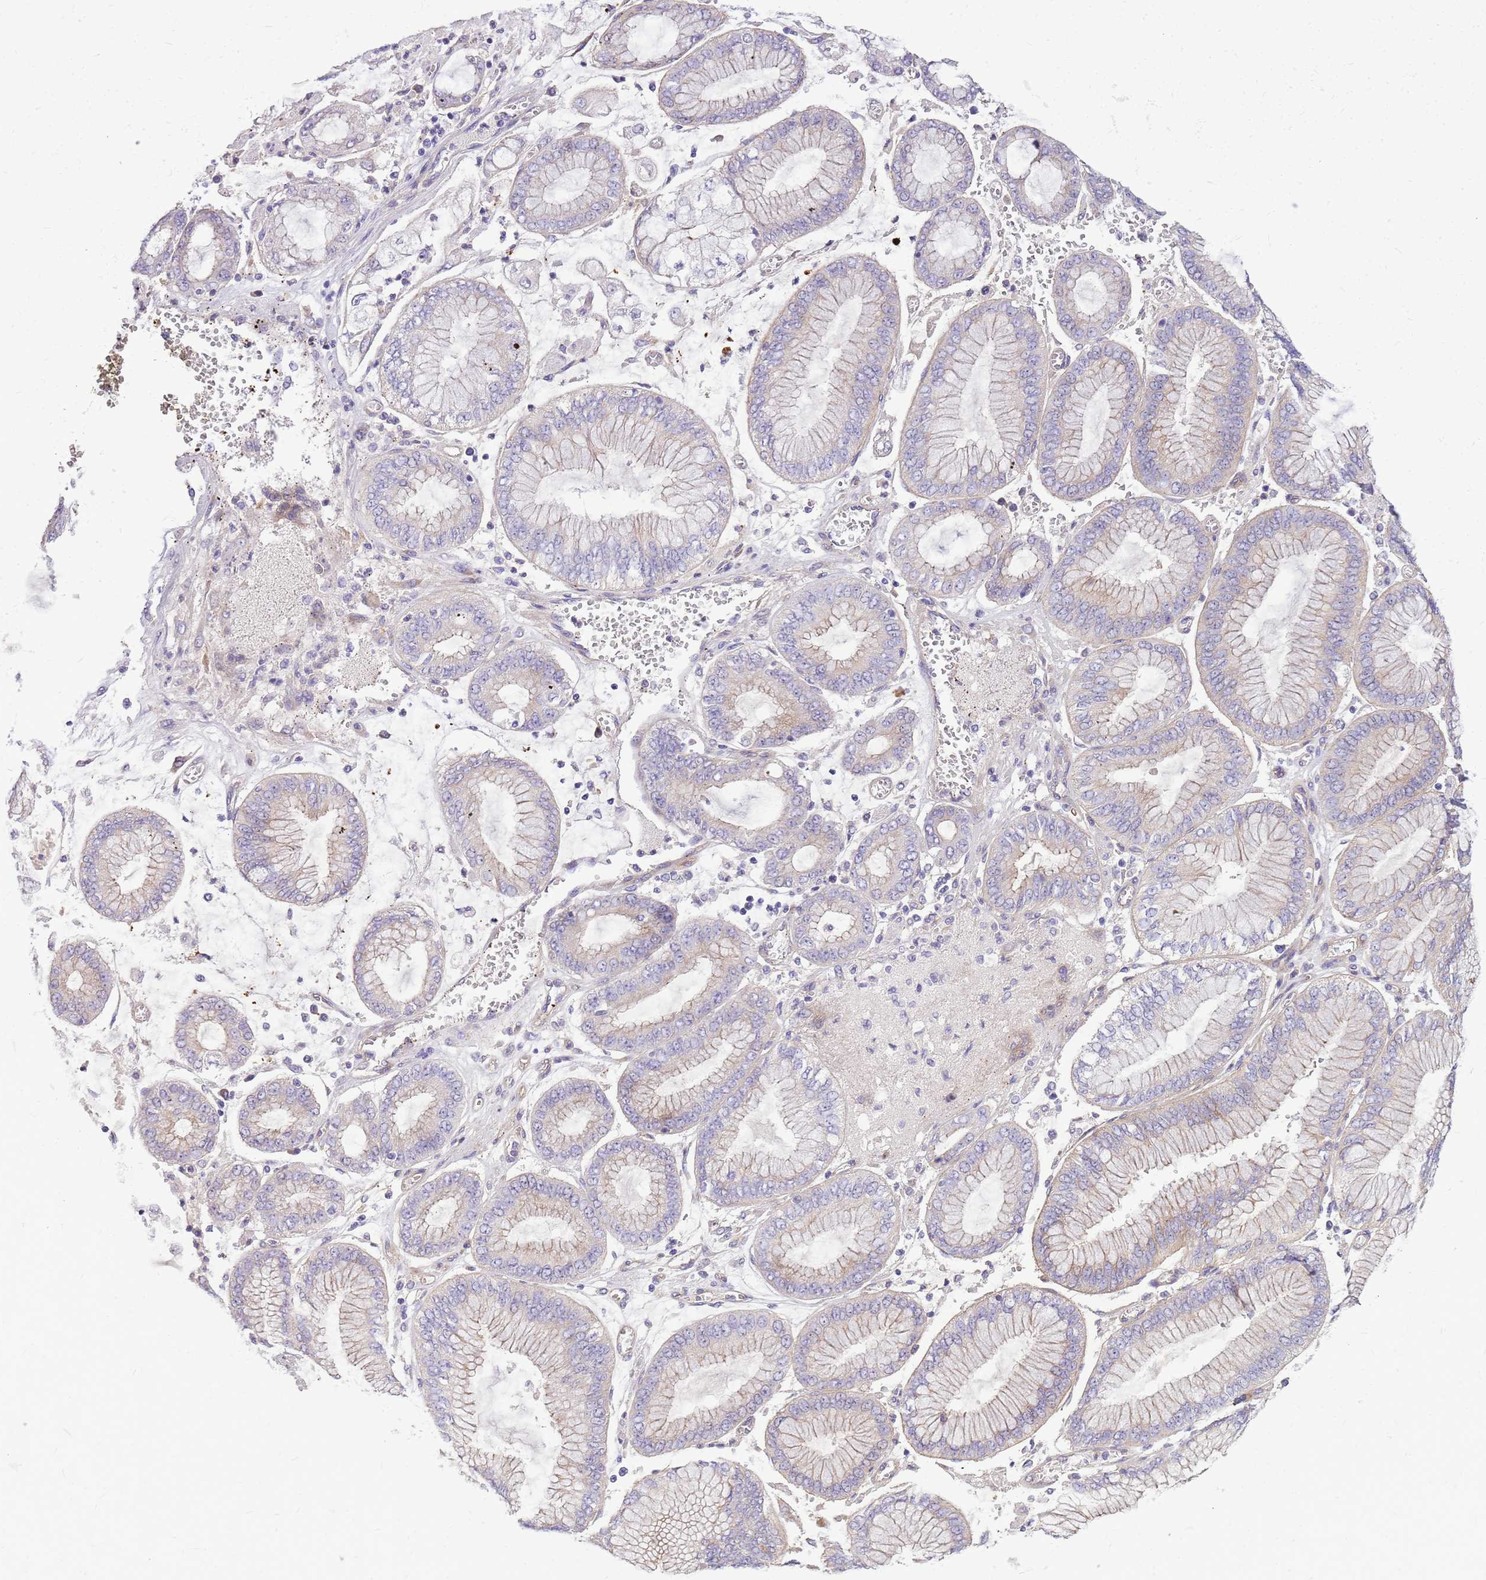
{"staining": {"intensity": "weak", "quantity": "<25%", "location": "cytoplasmic/membranous"}, "tissue": "stomach cancer", "cell_type": "Tumor cells", "image_type": "cancer", "snomed": [{"axis": "morphology", "description": "Adenocarcinoma, NOS"}, {"axis": "topography", "description": "Stomach"}], "caption": "The photomicrograph shows no significant staining in tumor cells of stomach cancer (adenocarcinoma). The staining is performed using DAB (3,3'-diaminobenzidine) brown chromogen with nuclei counter-stained in using hematoxylin.", "gene": "NTN4", "patient": {"sex": "male", "age": 76}}